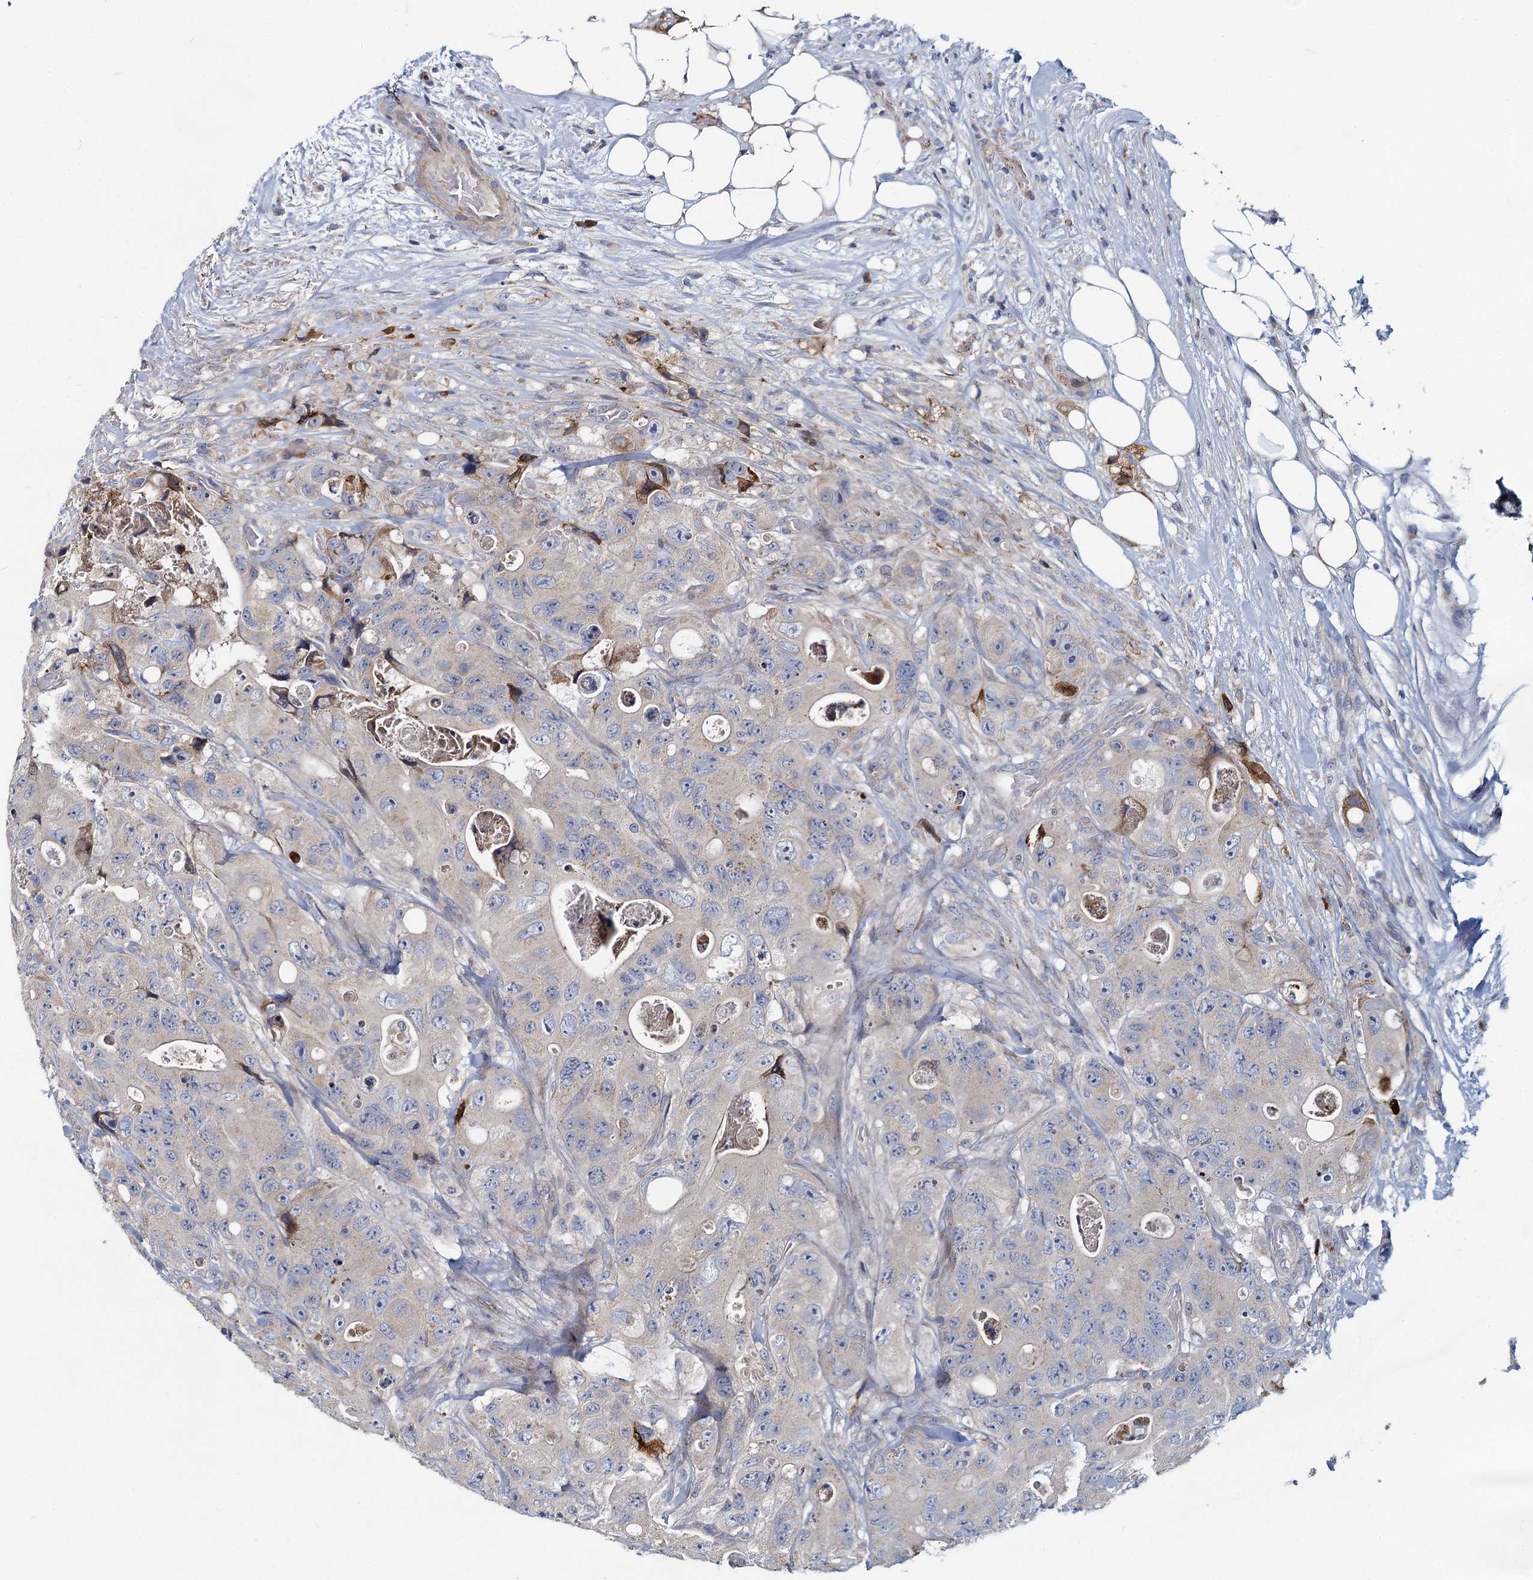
{"staining": {"intensity": "negative", "quantity": "none", "location": "none"}, "tissue": "colorectal cancer", "cell_type": "Tumor cells", "image_type": "cancer", "snomed": [{"axis": "morphology", "description": "Adenocarcinoma, NOS"}, {"axis": "topography", "description": "Colon"}], "caption": "Histopathology image shows no significant protein positivity in tumor cells of colorectal adenocarcinoma.", "gene": "DCUN1D2", "patient": {"sex": "female", "age": 46}}